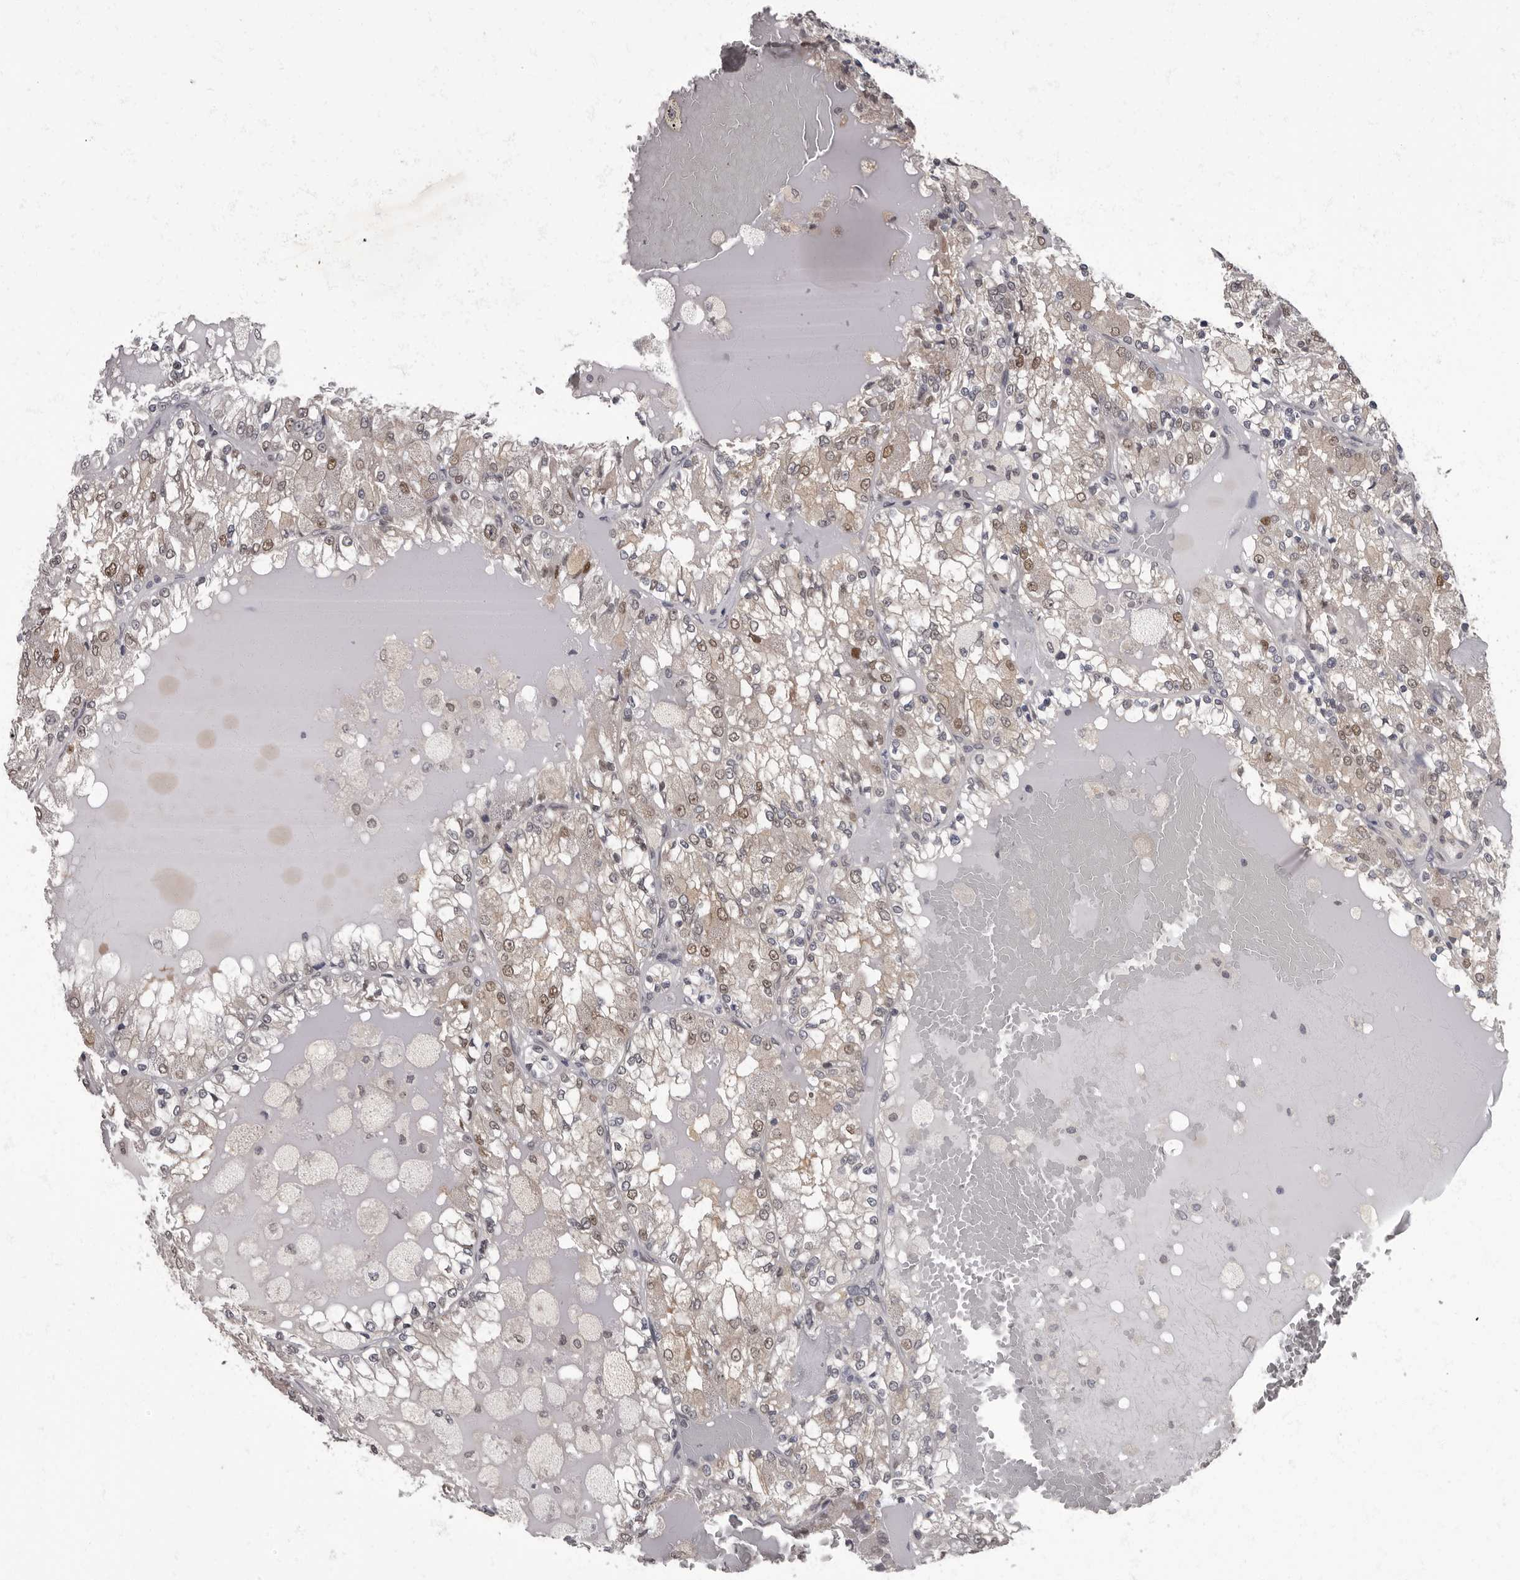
{"staining": {"intensity": "weak", "quantity": ">75%", "location": "cytoplasmic/membranous,nuclear"}, "tissue": "renal cancer", "cell_type": "Tumor cells", "image_type": "cancer", "snomed": [{"axis": "morphology", "description": "Adenocarcinoma, NOS"}, {"axis": "topography", "description": "Kidney"}], "caption": "Renal cancer was stained to show a protein in brown. There is low levels of weak cytoplasmic/membranous and nuclear staining in about >75% of tumor cells.", "gene": "C1orf50", "patient": {"sex": "female", "age": 56}}